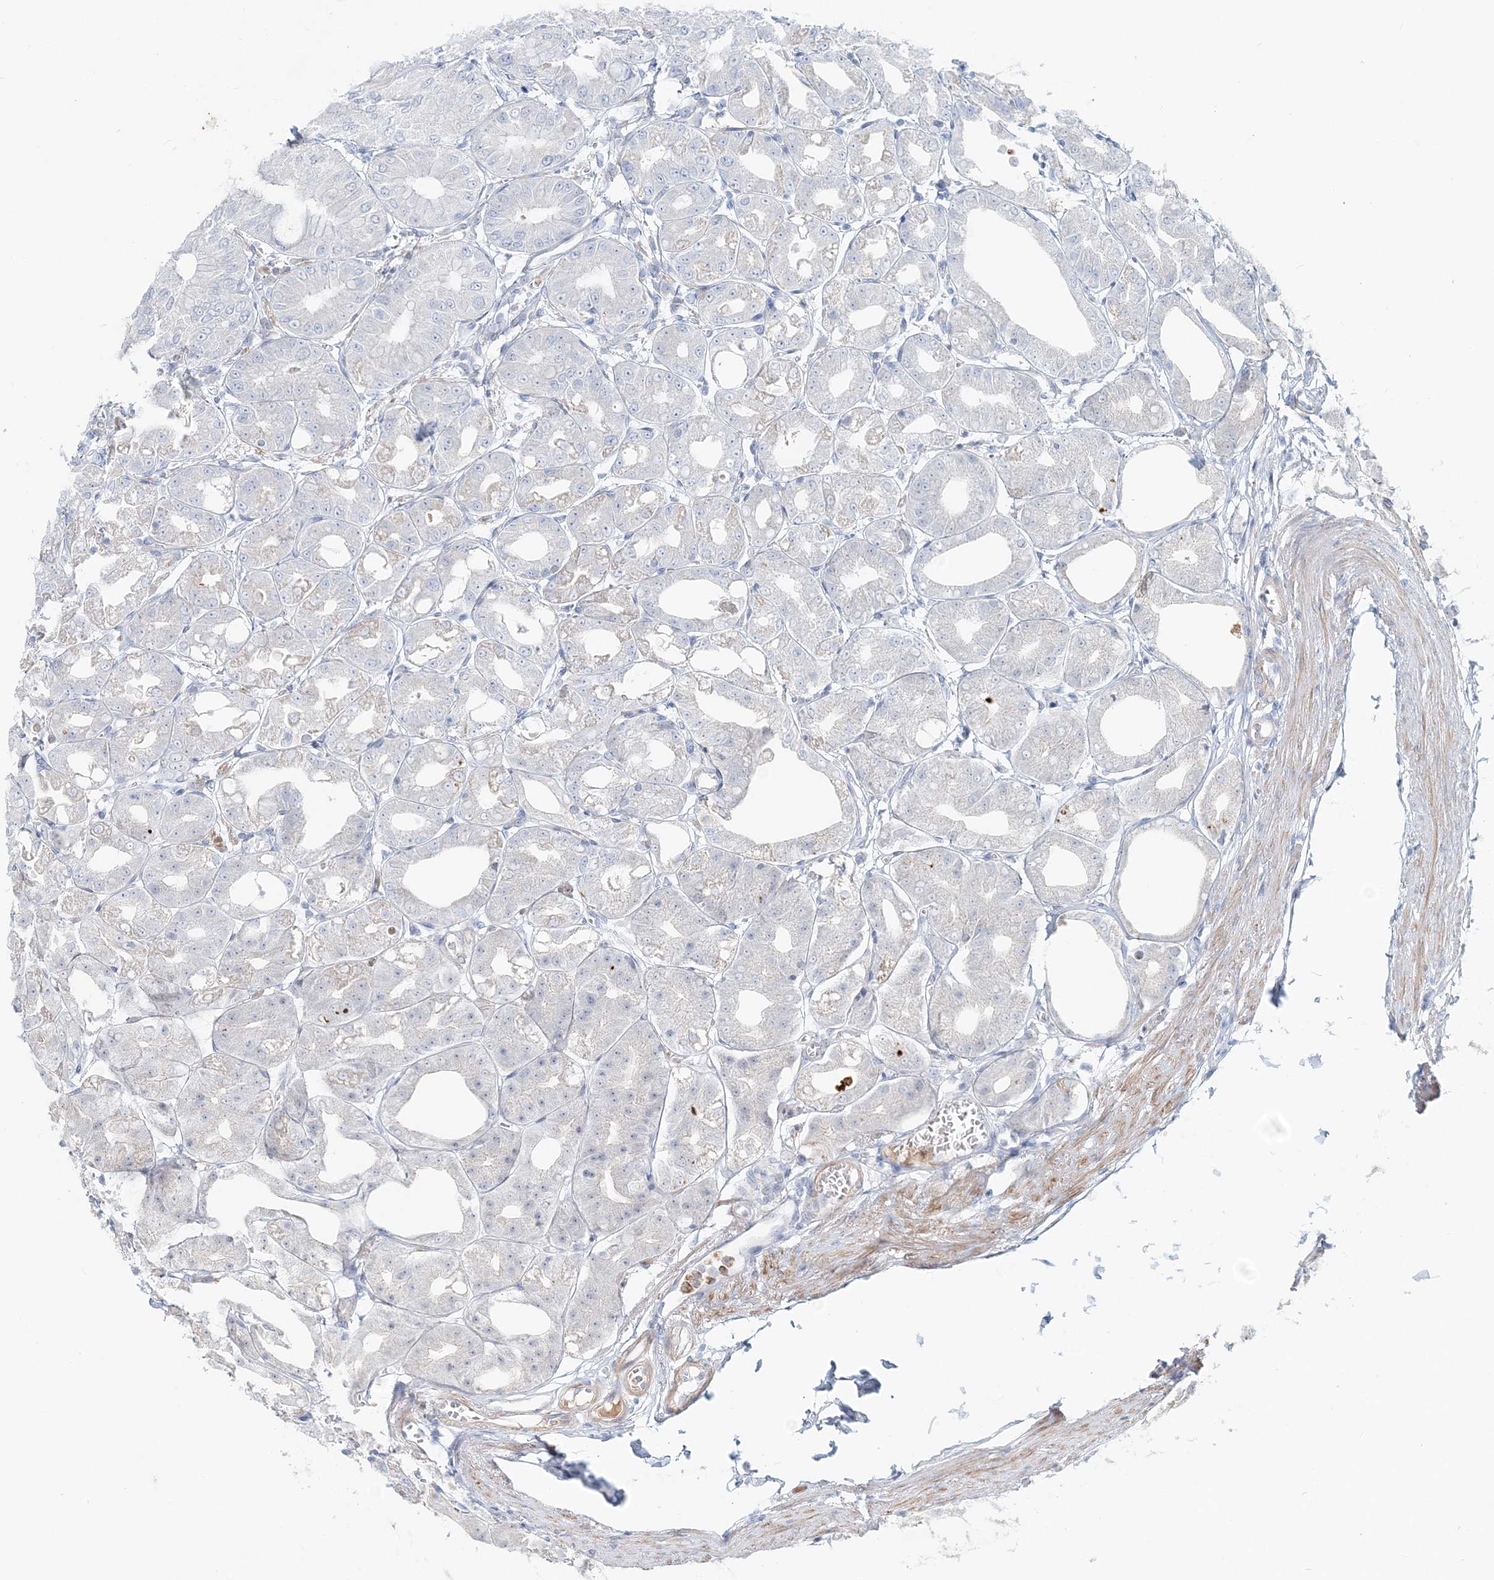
{"staining": {"intensity": "negative", "quantity": "none", "location": "none"}, "tissue": "stomach", "cell_type": "Glandular cells", "image_type": "normal", "snomed": [{"axis": "morphology", "description": "Normal tissue, NOS"}, {"axis": "topography", "description": "Stomach, lower"}], "caption": "IHC histopathology image of benign stomach: human stomach stained with DAB (3,3'-diaminobenzidine) displays no significant protein expression in glandular cells.", "gene": "DNAH5", "patient": {"sex": "male", "age": 71}}